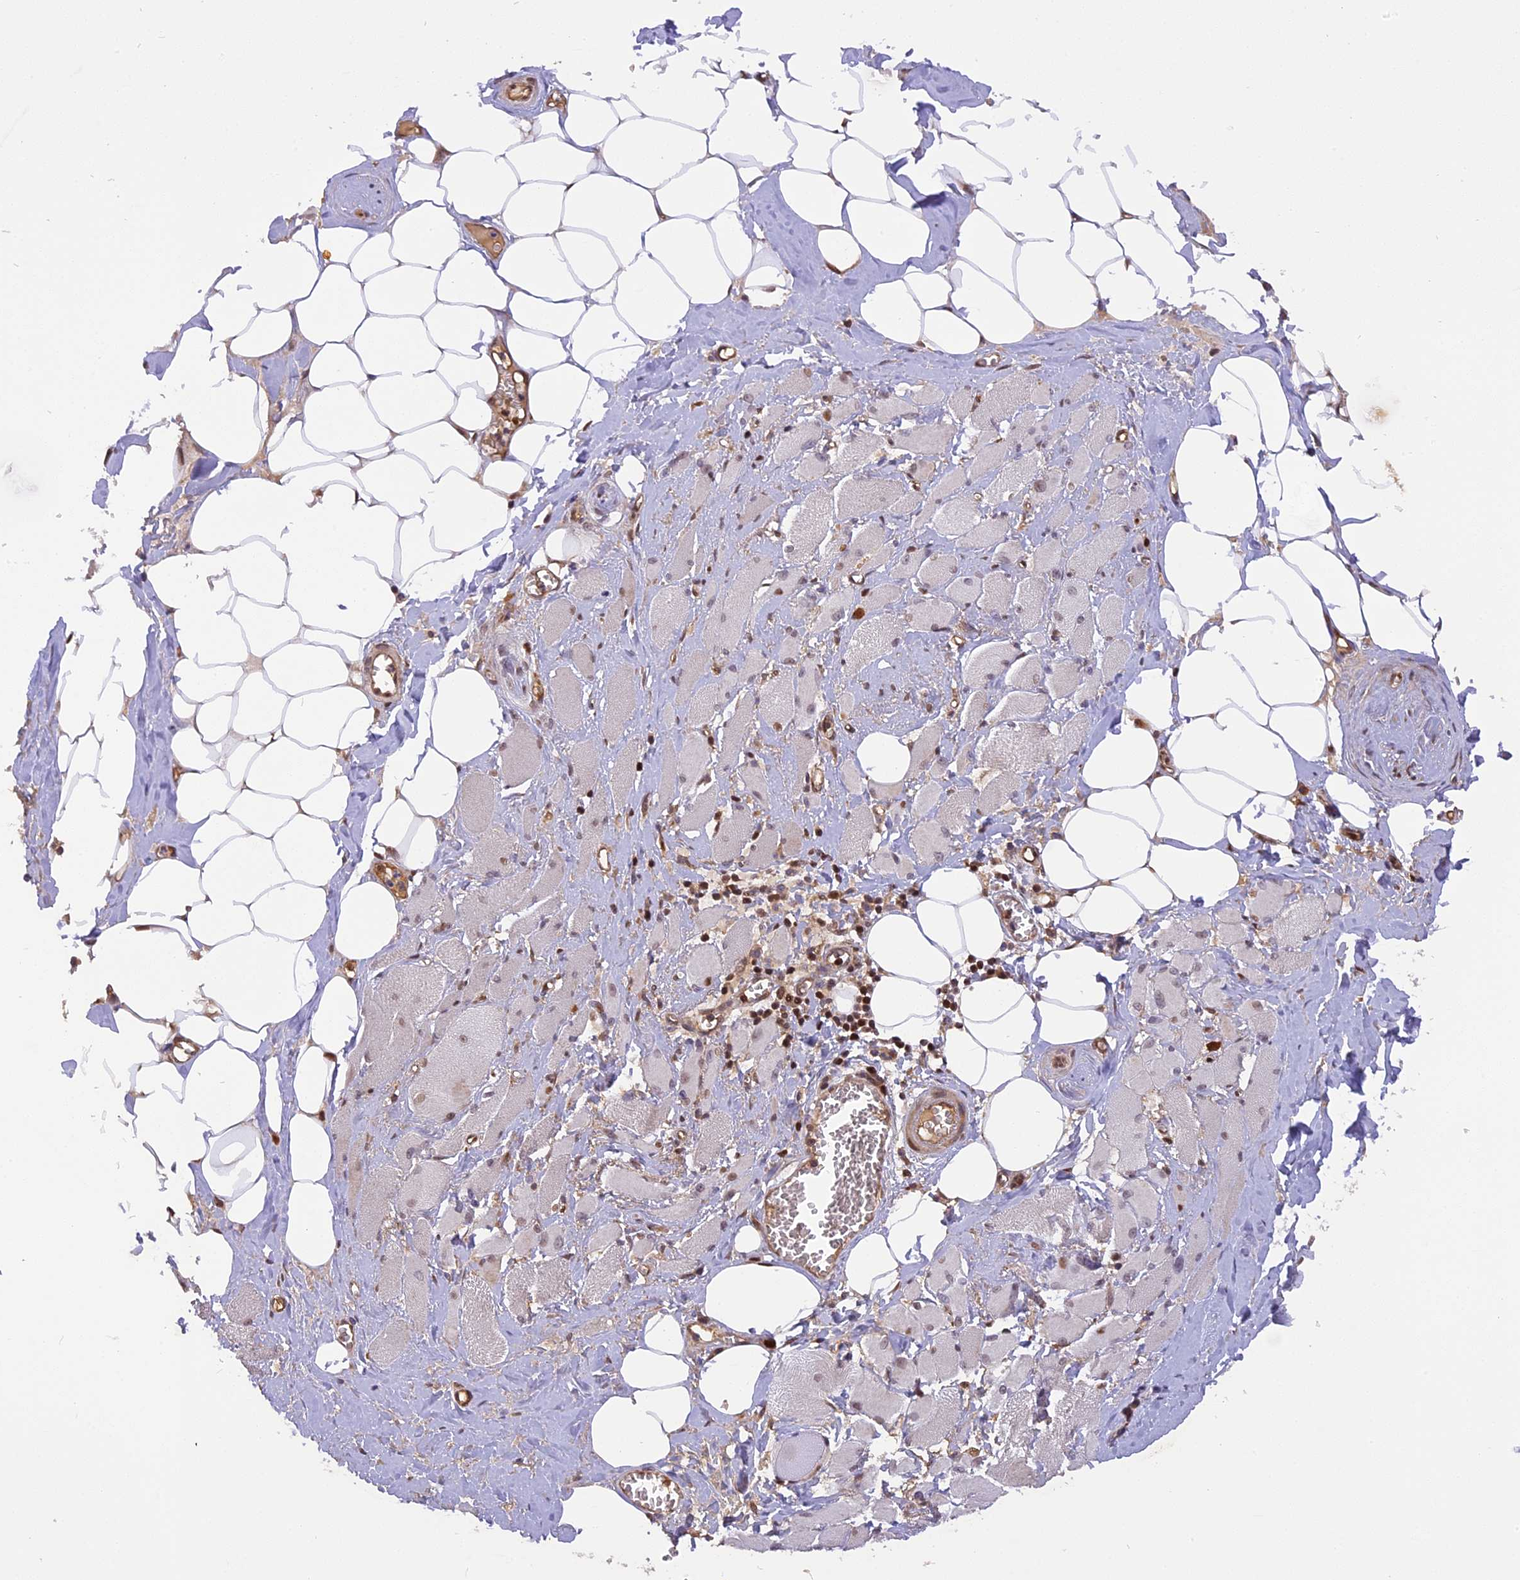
{"staining": {"intensity": "moderate", "quantity": "25%-75%", "location": "cytoplasmic/membranous,nuclear"}, "tissue": "skeletal muscle", "cell_type": "Myocytes", "image_type": "normal", "snomed": [{"axis": "morphology", "description": "Normal tissue, NOS"}, {"axis": "morphology", "description": "Basal cell carcinoma"}, {"axis": "topography", "description": "Skeletal muscle"}], "caption": "Brown immunohistochemical staining in unremarkable skeletal muscle displays moderate cytoplasmic/membranous,nuclear expression in about 25%-75% of myocytes.", "gene": "MICALL1", "patient": {"sex": "female", "age": 64}}